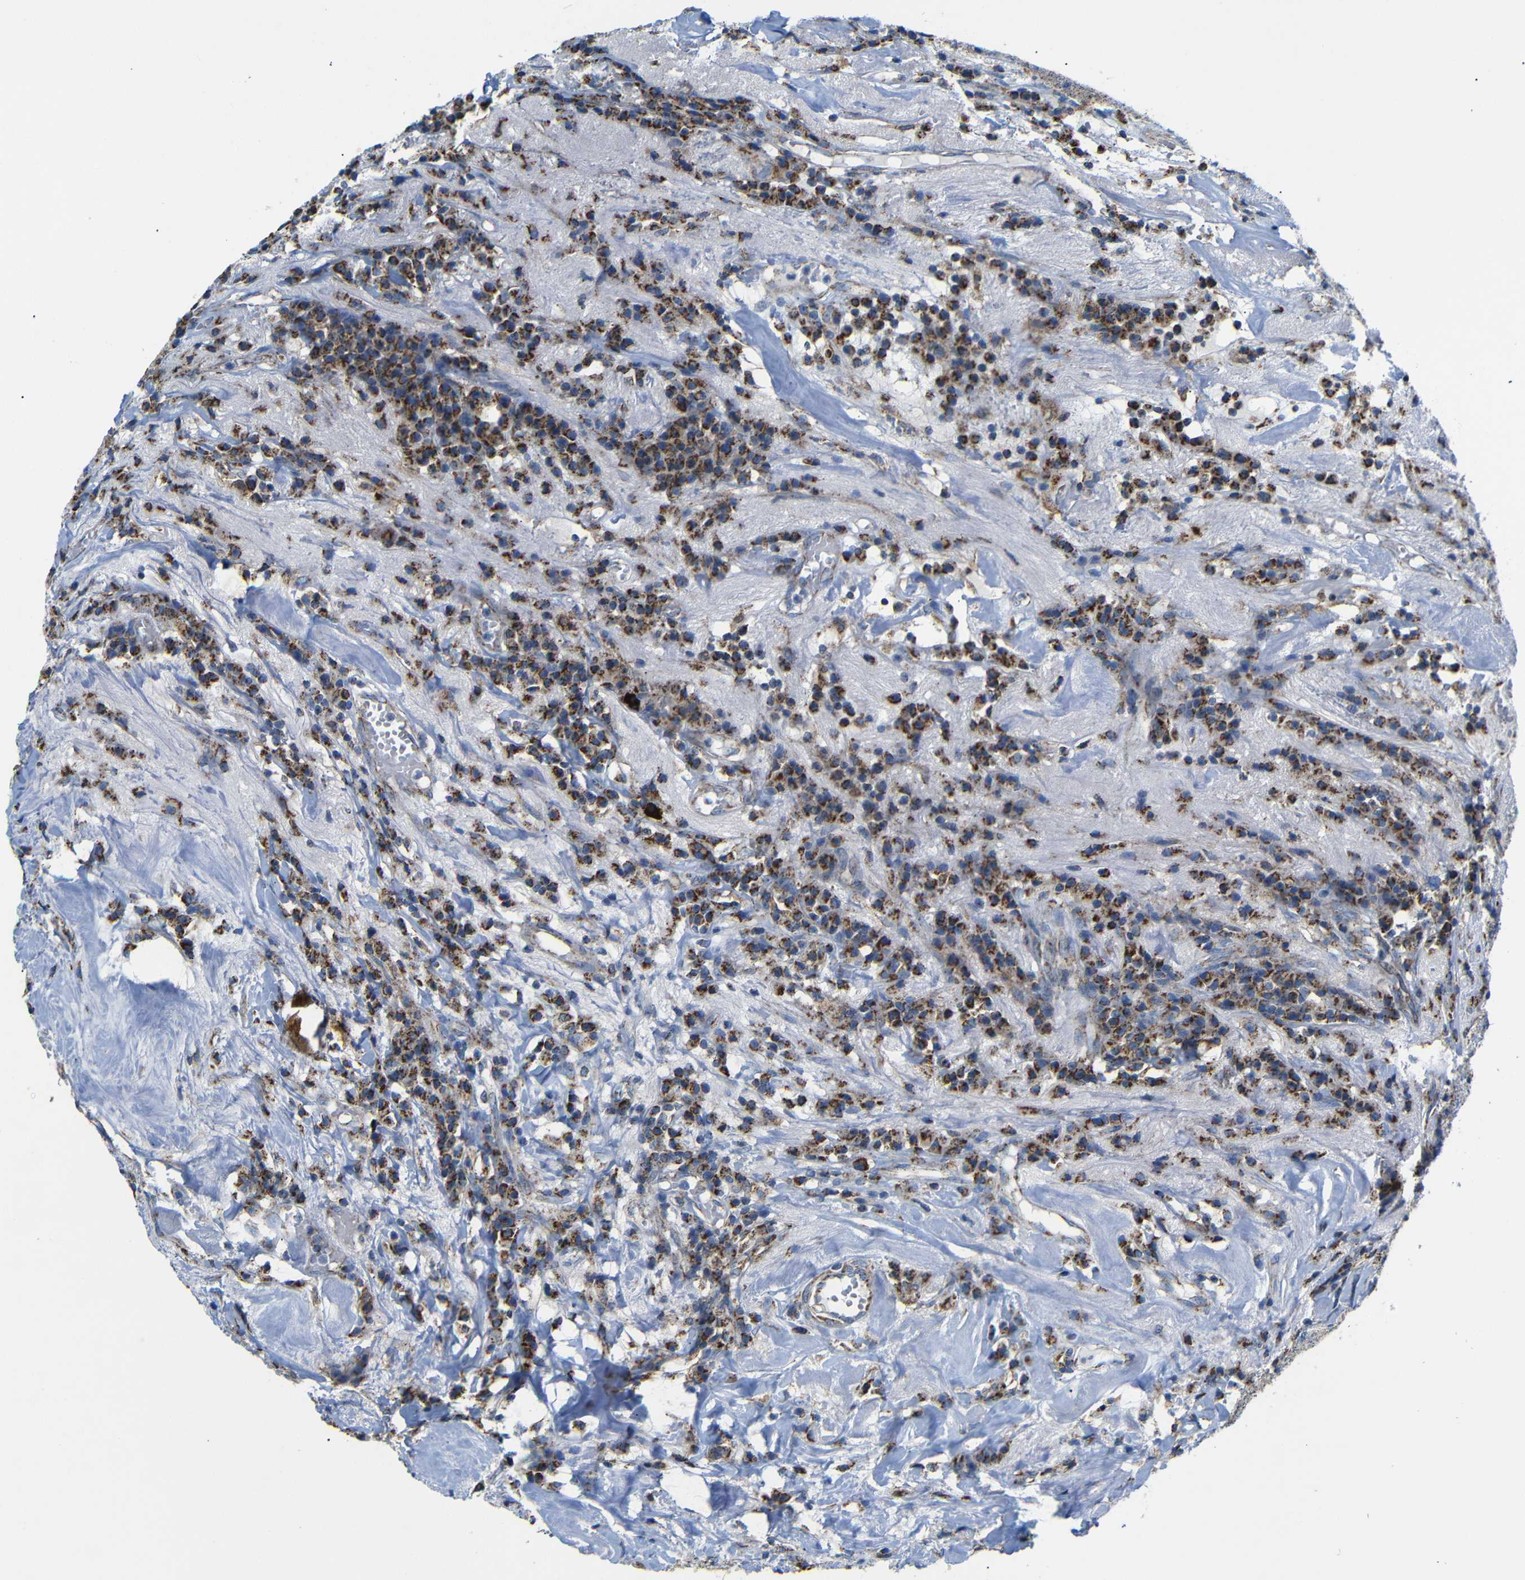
{"staining": {"intensity": "moderate", "quantity": ">75%", "location": "cytoplasmic/membranous"}, "tissue": "head and neck cancer", "cell_type": "Tumor cells", "image_type": "cancer", "snomed": [{"axis": "morphology", "description": "Adenocarcinoma, NOS"}, {"axis": "topography", "description": "Salivary gland"}, {"axis": "topography", "description": "Head-Neck"}], "caption": "Adenocarcinoma (head and neck) was stained to show a protein in brown. There is medium levels of moderate cytoplasmic/membranous positivity in approximately >75% of tumor cells. Immunohistochemistry (ihc) stains the protein of interest in brown and the nuclei are stained blue.", "gene": "FAM171B", "patient": {"sex": "female", "age": 65}}